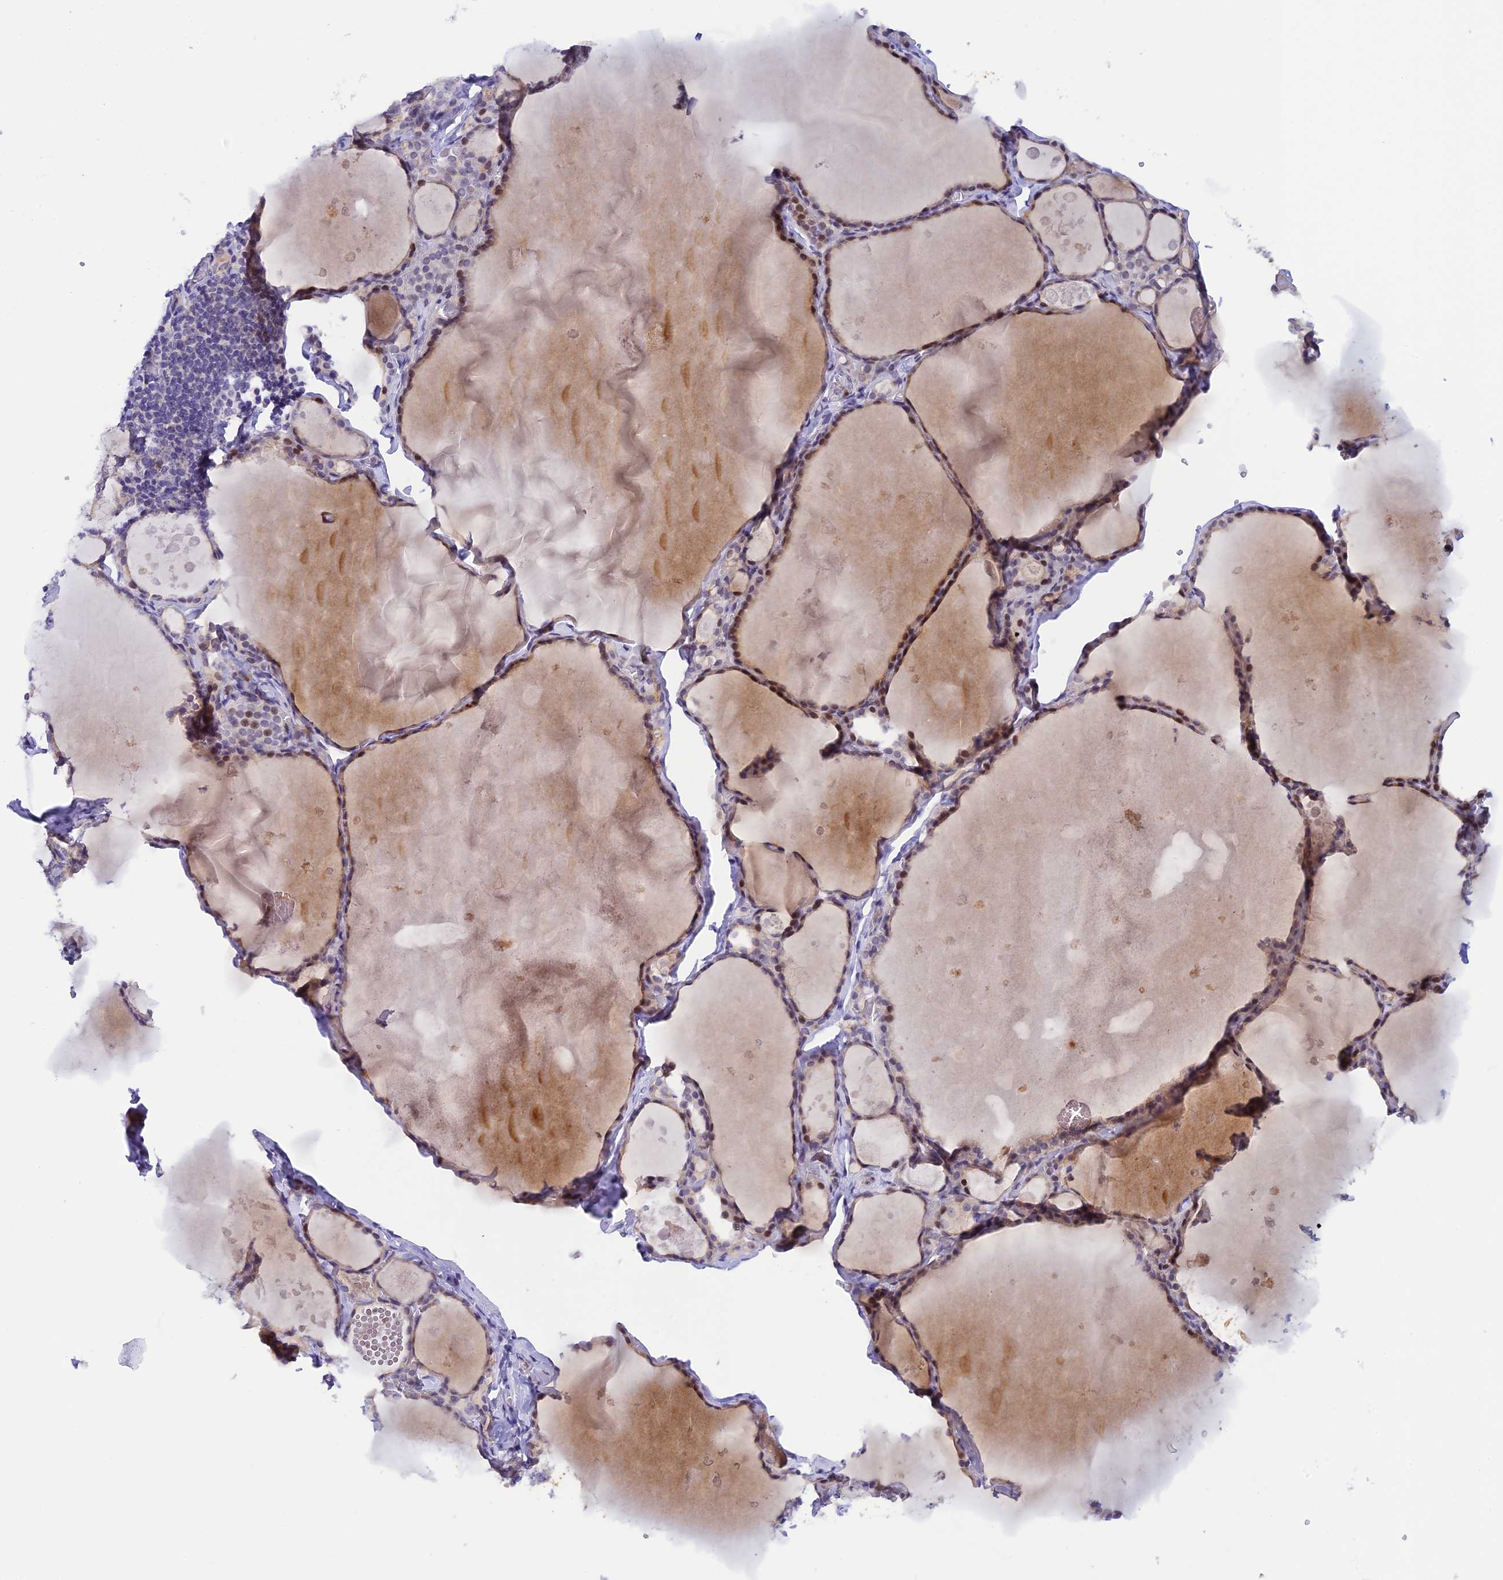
{"staining": {"intensity": "moderate", "quantity": "25%-75%", "location": "nuclear"}, "tissue": "thyroid gland", "cell_type": "Glandular cells", "image_type": "normal", "snomed": [{"axis": "morphology", "description": "Normal tissue, NOS"}, {"axis": "topography", "description": "Thyroid gland"}], "caption": "Immunohistochemical staining of normal human thyroid gland reveals moderate nuclear protein expression in approximately 25%-75% of glandular cells. The staining was performed using DAB (3,3'-diaminobenzidine), with brown indicating positive protein expression. Nuclei are stained blue with hematoxylin.", "gene": "RASGEF1B", "patient": {"sex": "male", "age": 56}}